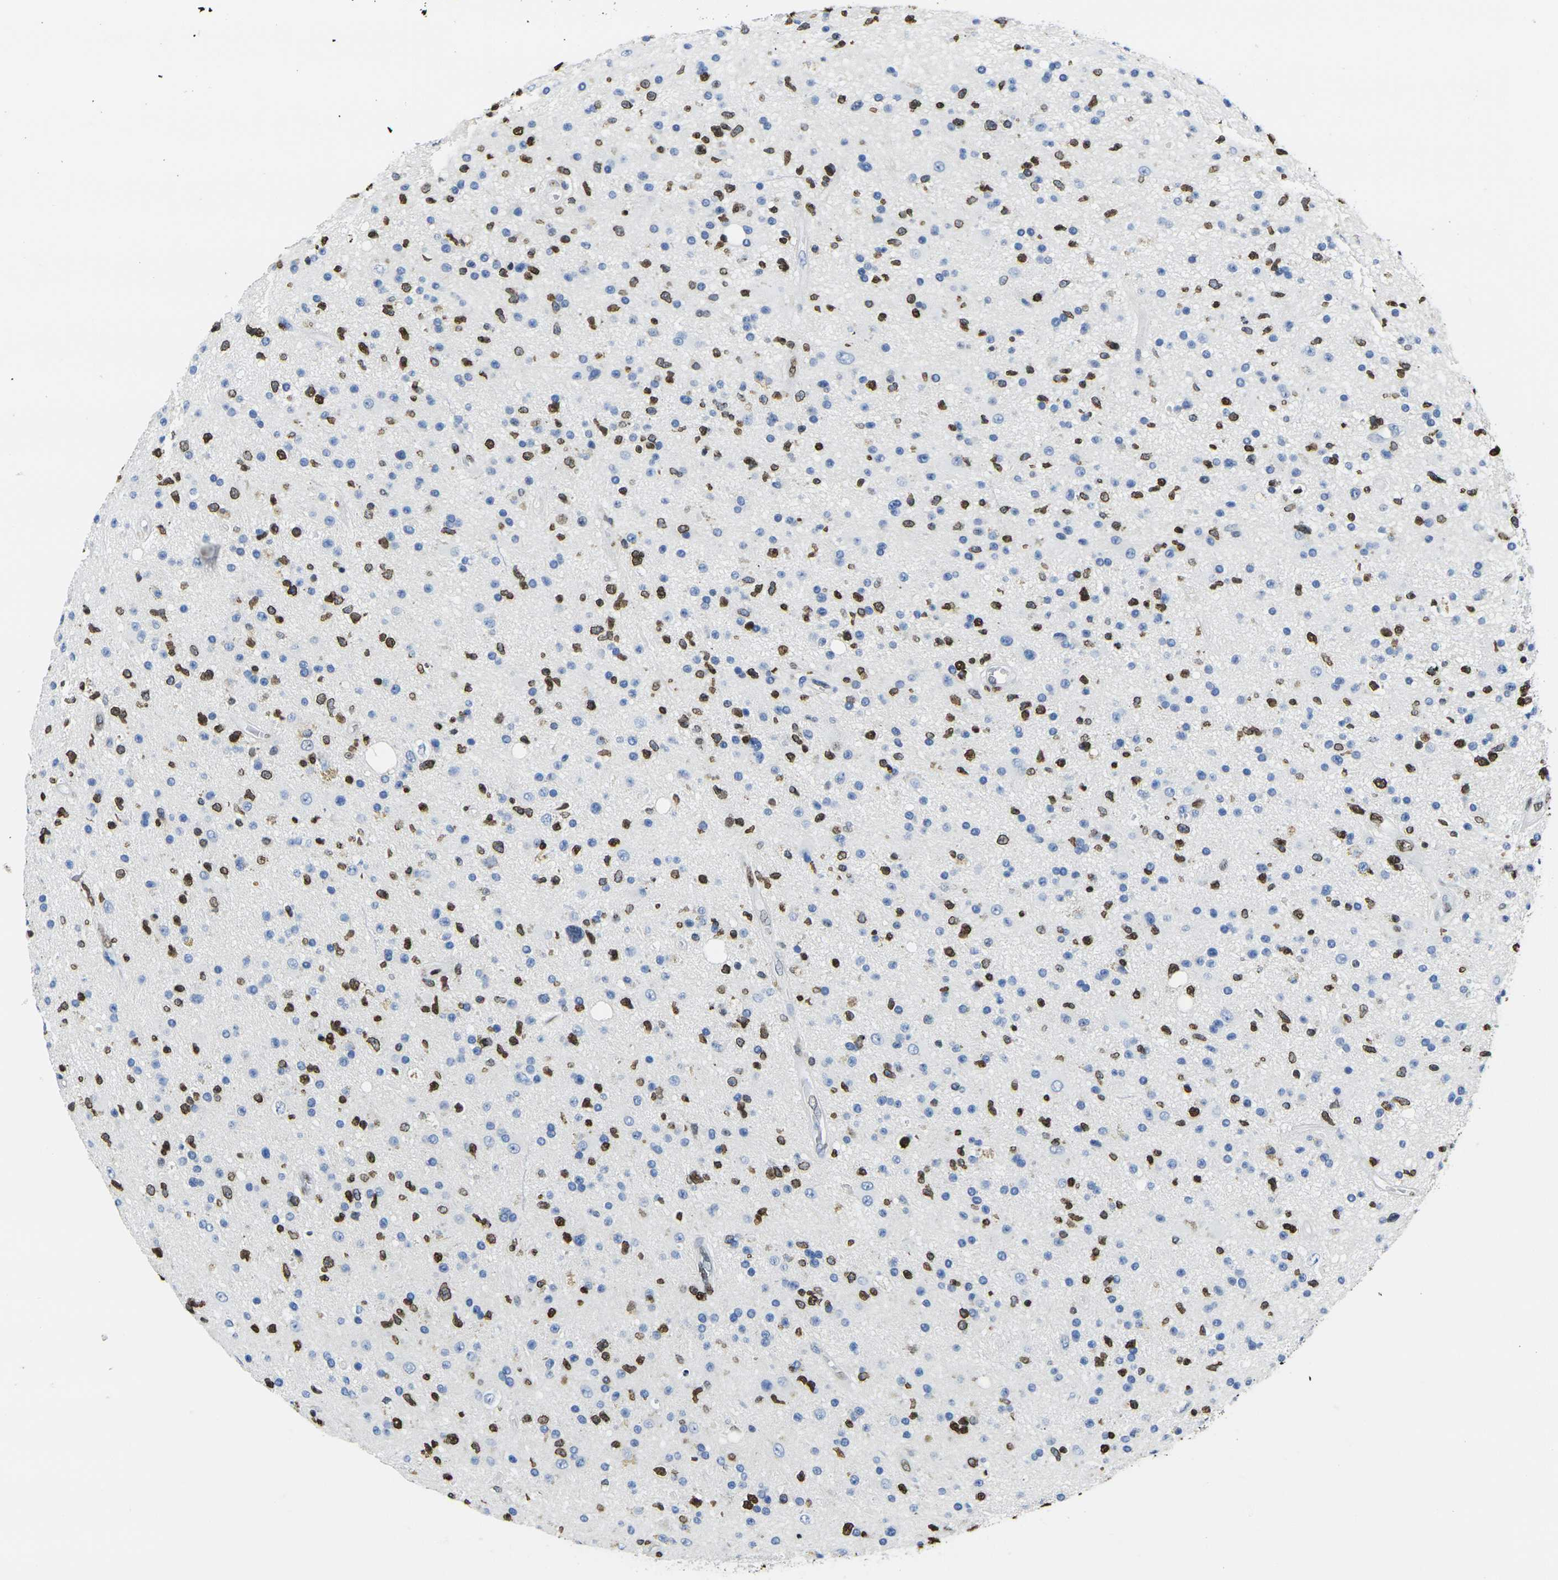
{"staining": {"intensity": "strong", "quantity": "25%-75%", "location": "nuclear"}, "tissue": "glioma", "cell_type": "Tumor cells", "image_type": "cancer", "snomed": [{"axis": "morphology", "description": "Glioma, malignant, High grade"}, {"axis": "topography", "description": "Brain"}], "caption": "Malignant glioma (high-grade) was stained to show a protein in brown. There is high levels of strong nuclear positivity in approximately 25%-75% of tumor cells. The staining is performed using DAB brown chromogen to label protein expression. The nuclei are counter-stained blue using hematoxylin.", "gene": "DRAXIN", "patient": {"sex": "male", "age": 33}}